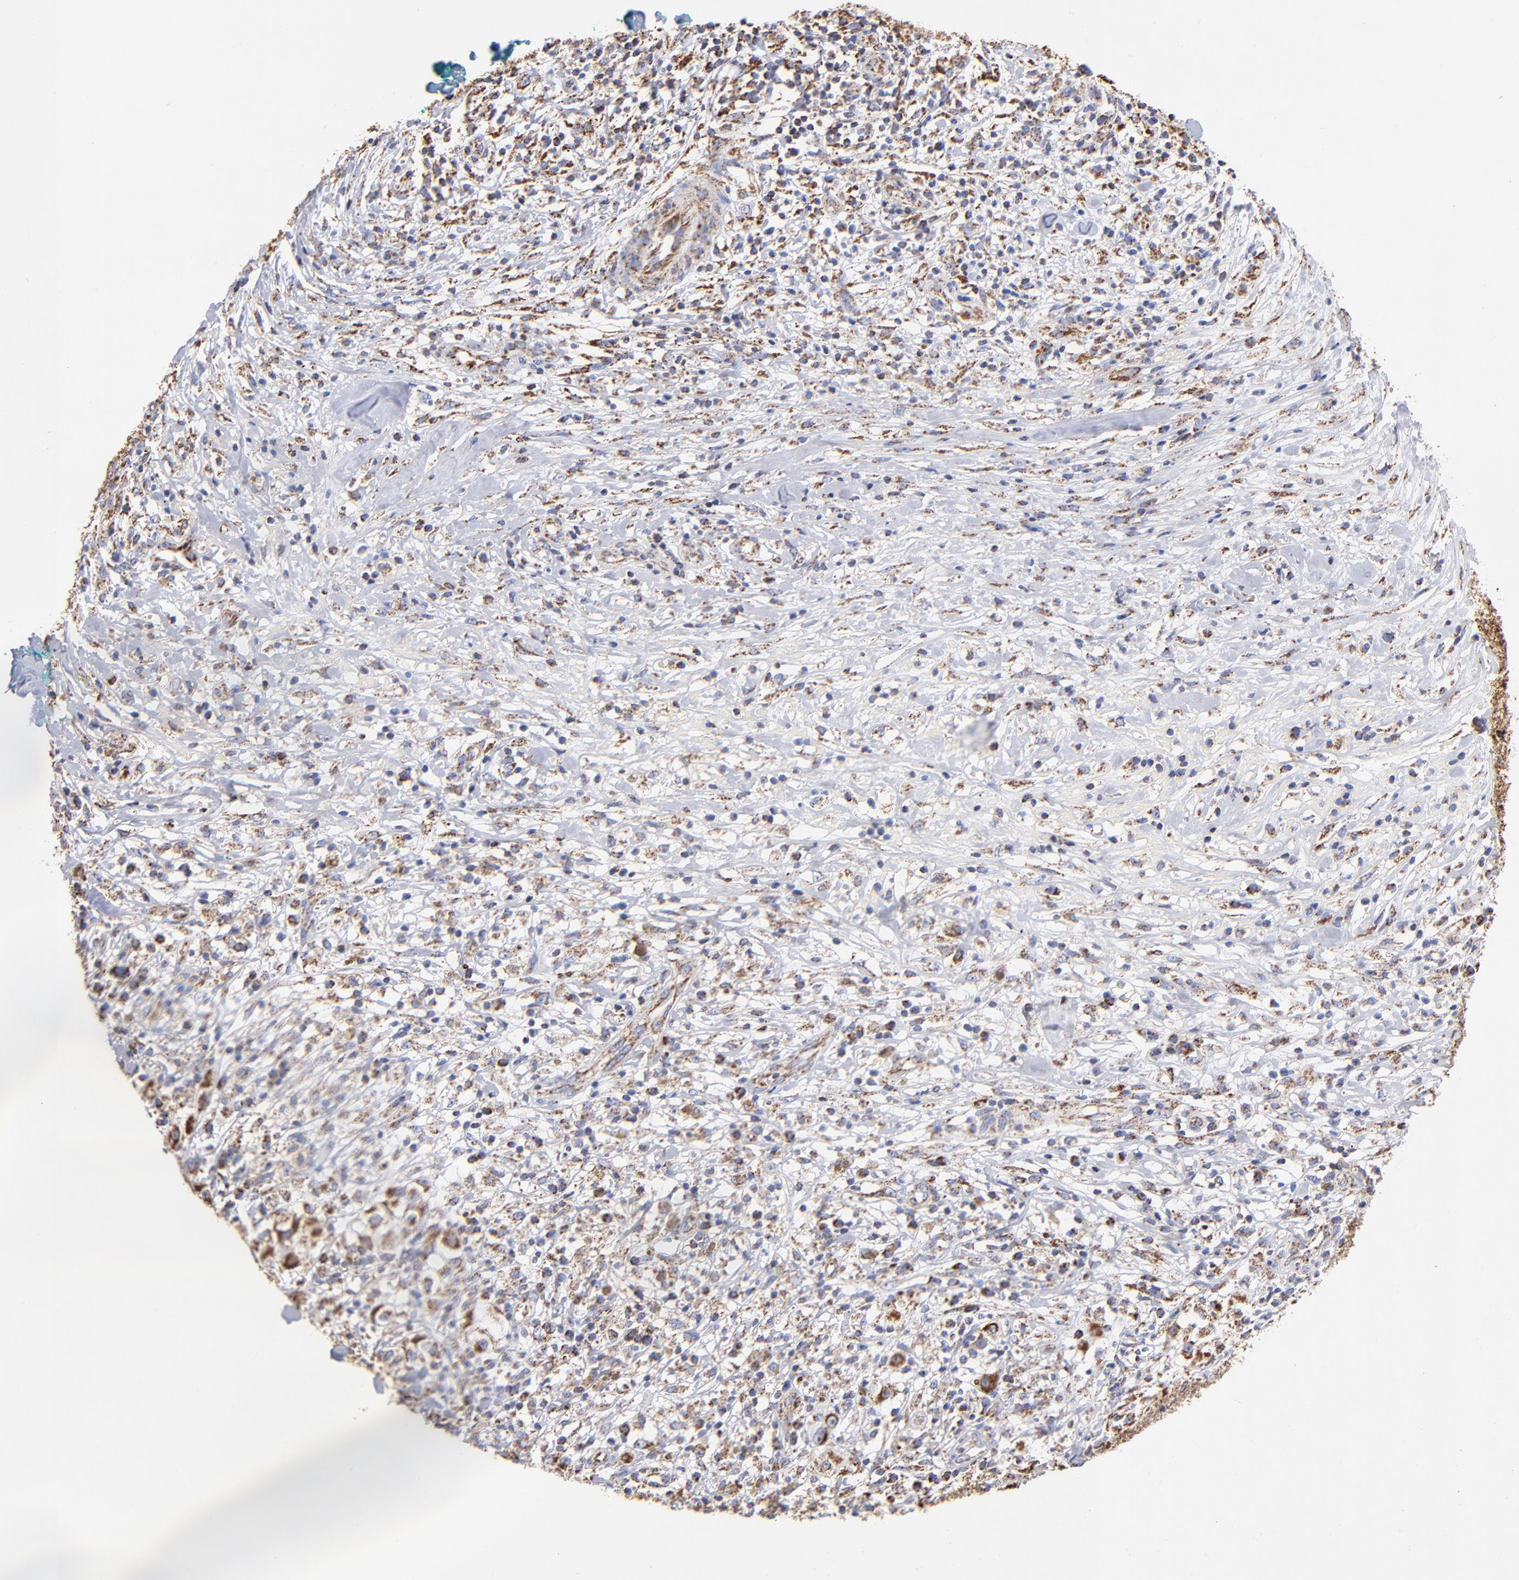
{"staining": {"intensity": "moderate", "quantity": ">75%", "location": "cytoplasmic/membranous"}, "tissue": "melanoma", "cell_type": "Tumor cells", "image_type": "cancer", "snomed": [{"axis": "morphology", "description": "Necrosis, NOS"}, {"axis": "morphology", "description": "Malignant melanoma, NOS"}, {"axis": "topography", "description": "Skin"}], "caption": "Protein expression analysis of malignant melanoma reveals moderate cytoplasmic/membranous positivity in approximately >75% of tumor cells. (IHC, brightfield microscopy, high magnification).", "gene": "PHB1", "patient": {"sex": "female", "age": 87}}